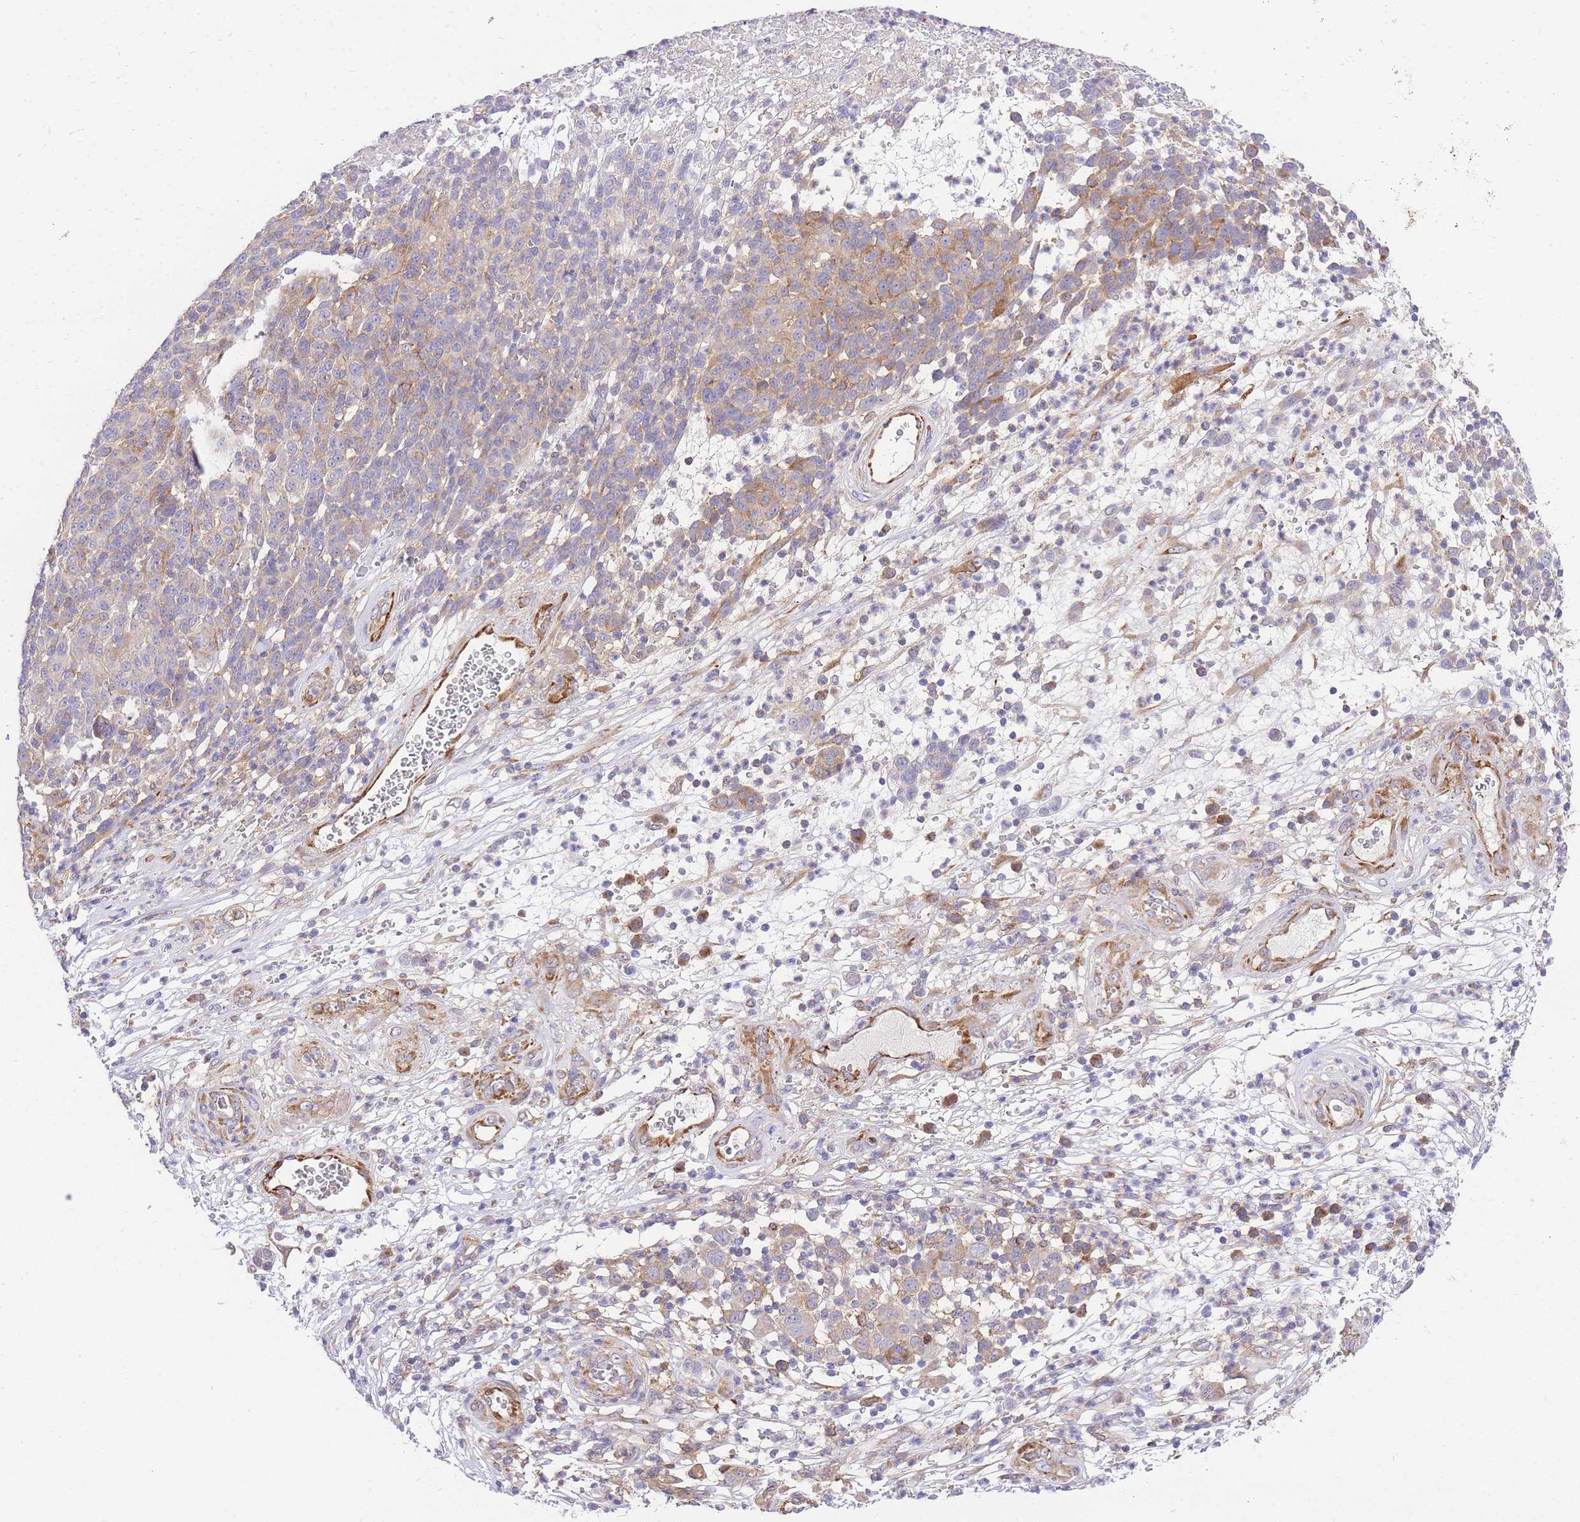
{"staining": {"intensity": "moderate", "quantity": "<25%", "location": "cytoplasmic/membranous"}, "tissue": "melanoma", "cell_type": "Tumor cells", "image_type": "cancer", "snomed": [{"axis": "morphology", "description": "Malignant melanoma, NOS"}, {"axis": "topography", "description": "Skin"}], "caption": "The histopathology image displays staining of malignant melanoma, revealing moderate cytoplasmic/membranous protein expression (brown color) within tumor cells.", "gene": "INSYN2B", "patient": {"sex": "male", "age": 49}}